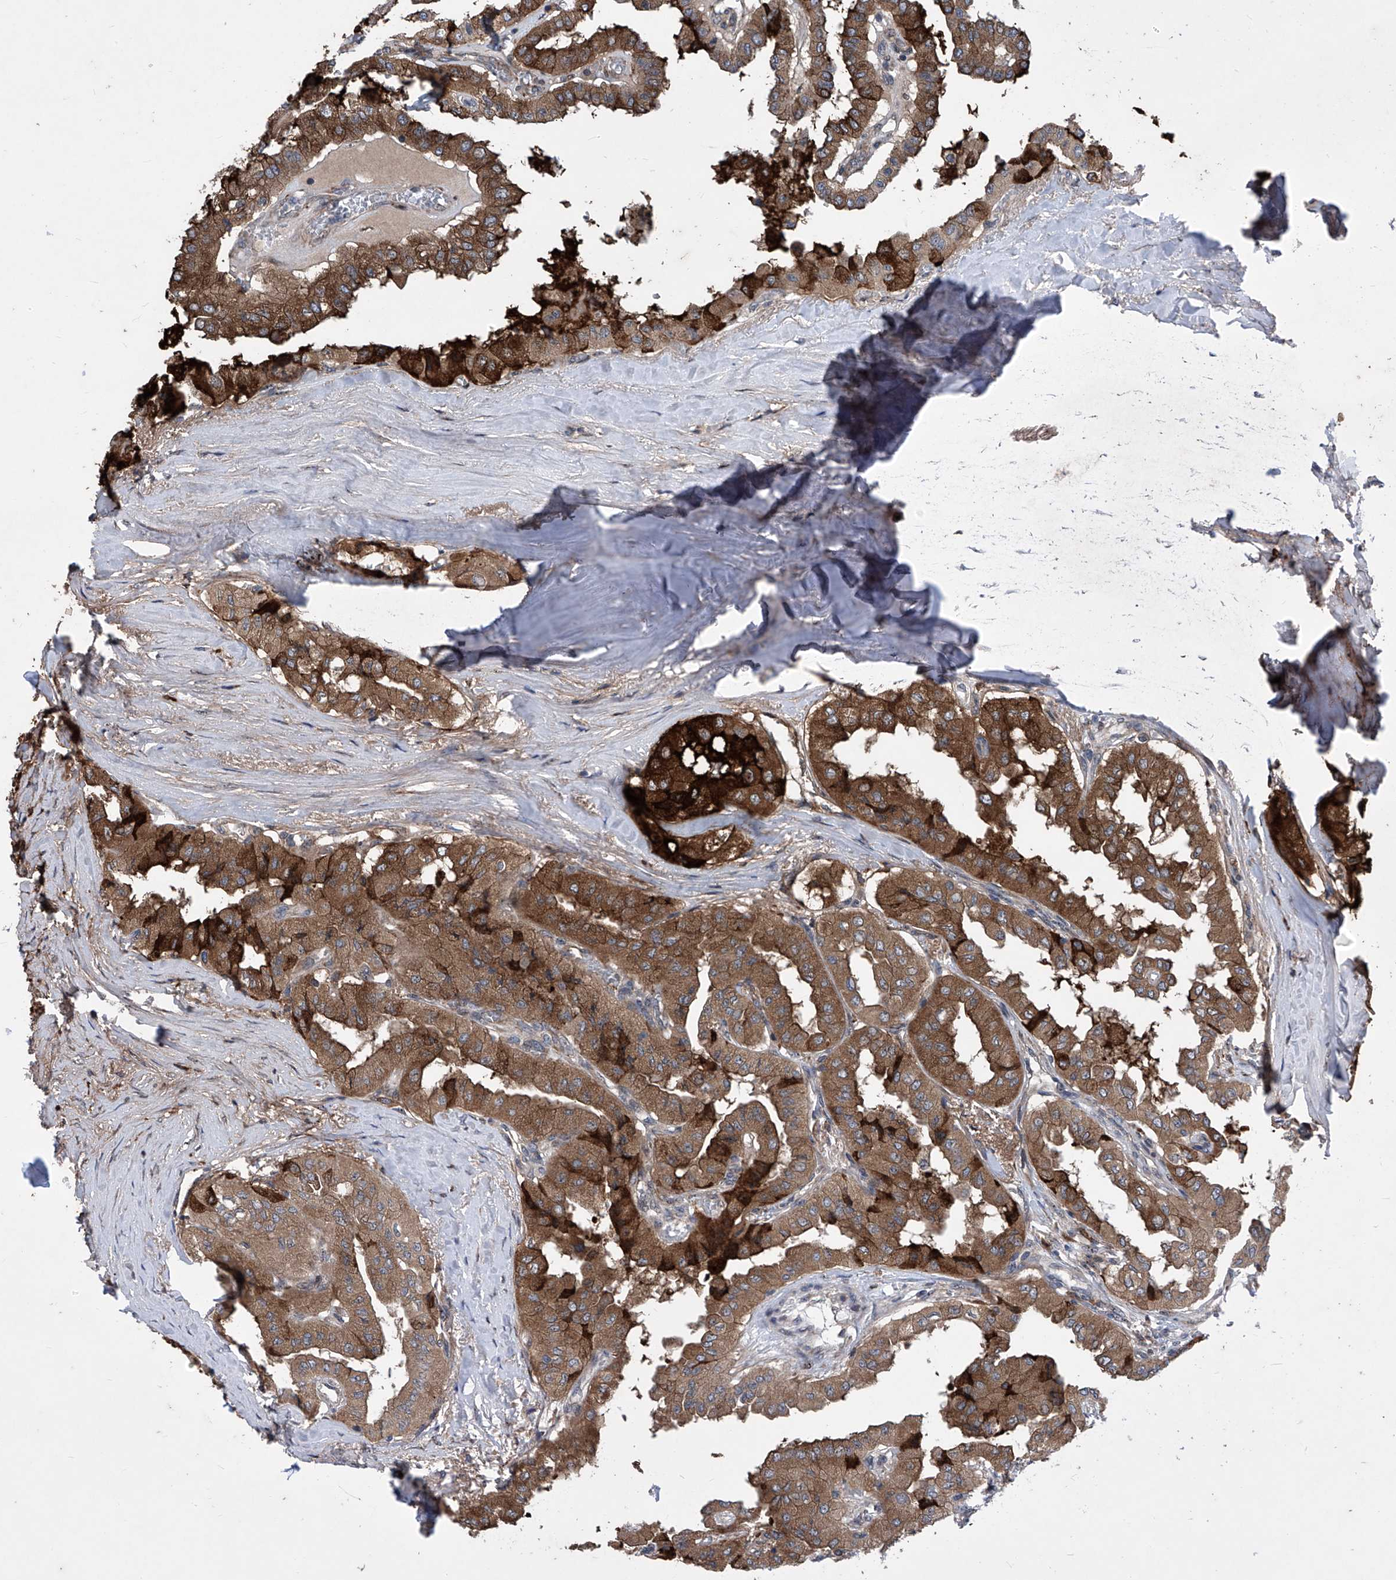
{"staining": {"intensity": "strong", "quantity": ">75%", "location": "cytoplasmic/membranous"}, "tissue": "thyroid cancer", "cell_type": "Tumor cells", "image_type": "cancer", "snomed": [{"axis": "morphology", "description": "Papillary adenocarcinoma, NOS"}, {"axis": "topography", "description": "Thyroid gland"}], "caption": "Papillary adenocarcinoma (thyroid) stained with immunohistochemistry (IHC) displays strong cytoplasmic/membranous positivity in approximately >75% of tumor cells. Nuclei are stained in blue.", "gene": "KTI12", "patient": {"sex": "female", "age": 59}}